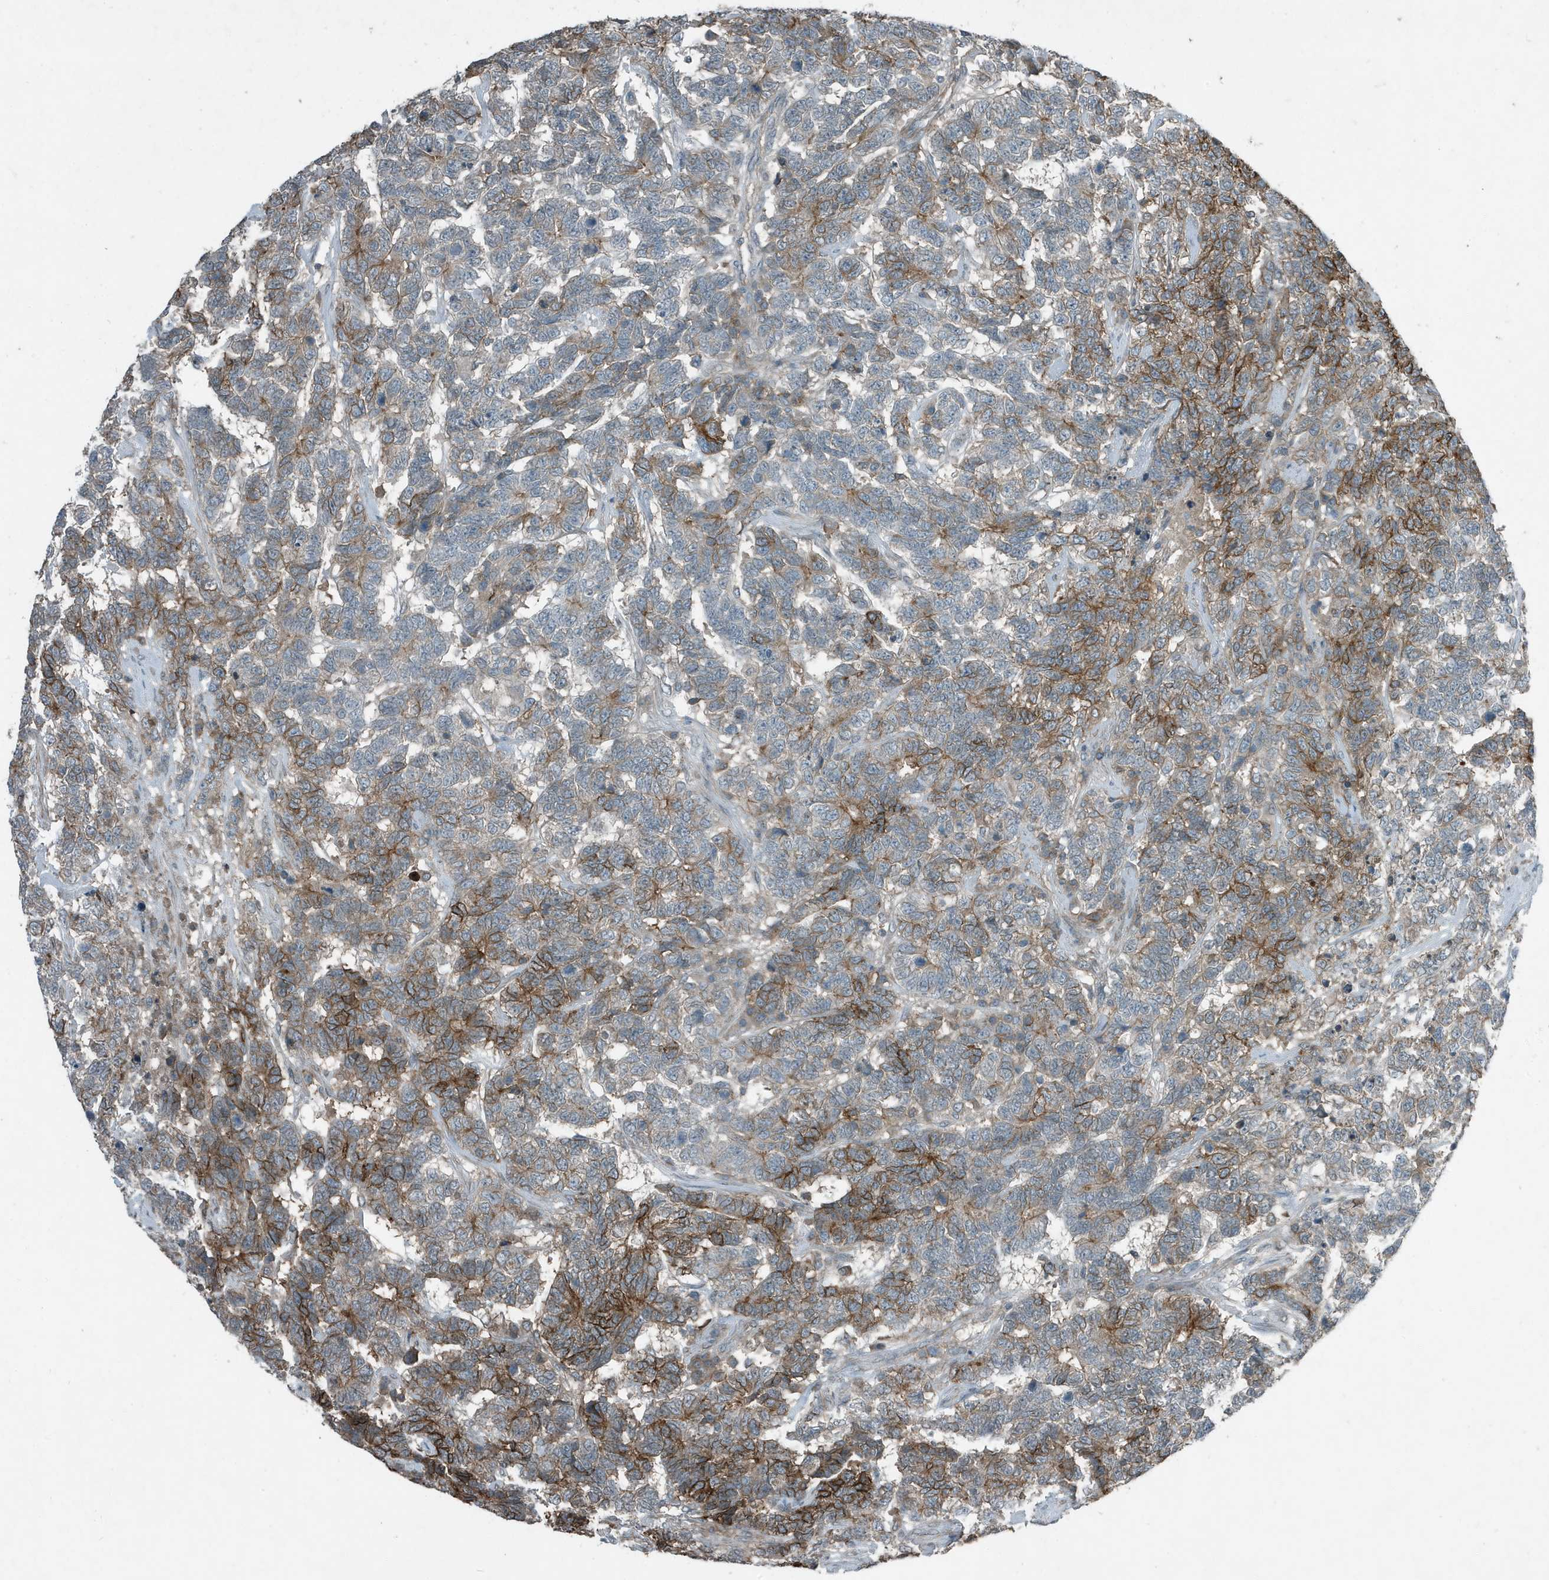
{"staining": {"intensity": "moderate", "quantity": "25%-75%", "location": "cytoplasmic/membranous"}, "tissue": "testis cancer", "cell_type": "Tumor cells", "image_type": "cancer", "snomed": [{"axis": "morphology", "description": "Carcinoma, Embryonal, NOS"}, {"axis": "topography", "description": "Testis"}], "caption": "Immunohistochemistry staining of testis cancer (embryonal carcinoma), which demonstrates medium levels of moderate cytoplasmic/membranous expression in approximately 25%-75% of tumor cells indicating moderate cytoplasmic/membranous protein staining. The staining was performed using DAB (brown) for protein detection and nuclei were counterstained in hematoxylin (blue).", "gene": "DAPP1", "patient": {"sex": "male", "age": 26}}